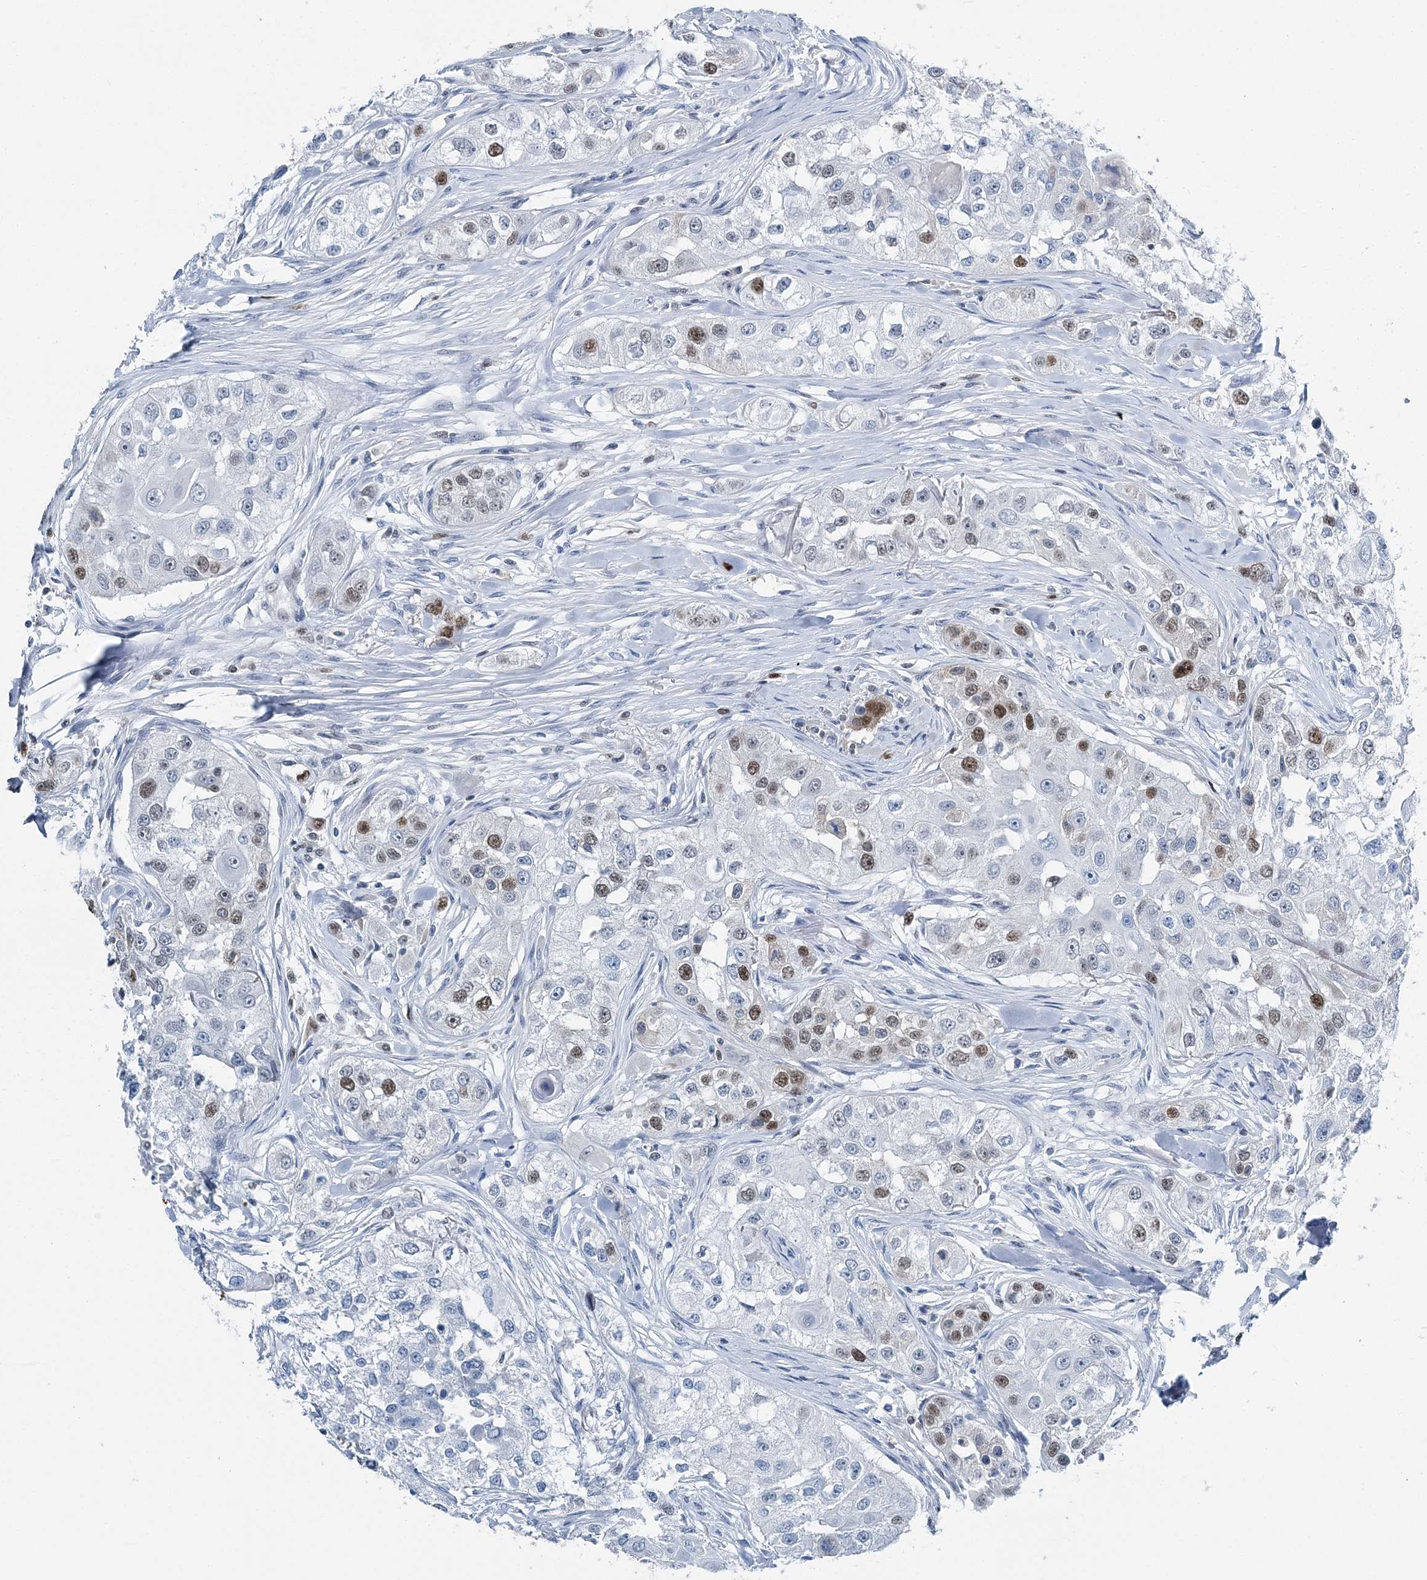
{"staining": {"intensity": "moderate", "quantity": "<25%", "location": "nuclear"}, "tissue": "head and neck cancer", "cell_type": "Tumor cells", "image_type": "cancer", "snomed": [{"axis": "morphology", "description": "Normal tissue, NOS"}, {"axis": "morphology", "description": "Squamous cell carcinoma, NOS"}, {"axis": "topography", "description": "Skeletal muscle"}, {"axis": "topography", "description": "Head-Neck"}], "caption": "Head and neck squamous cell carcinoma tissue displays moderate nuclear expression in approximately <25% of tumor cells (DAB = brown stain, brightfield microscopy at high magnification).", "gene": "HAT1", "patient": {"sex": "male", "age": 51}}